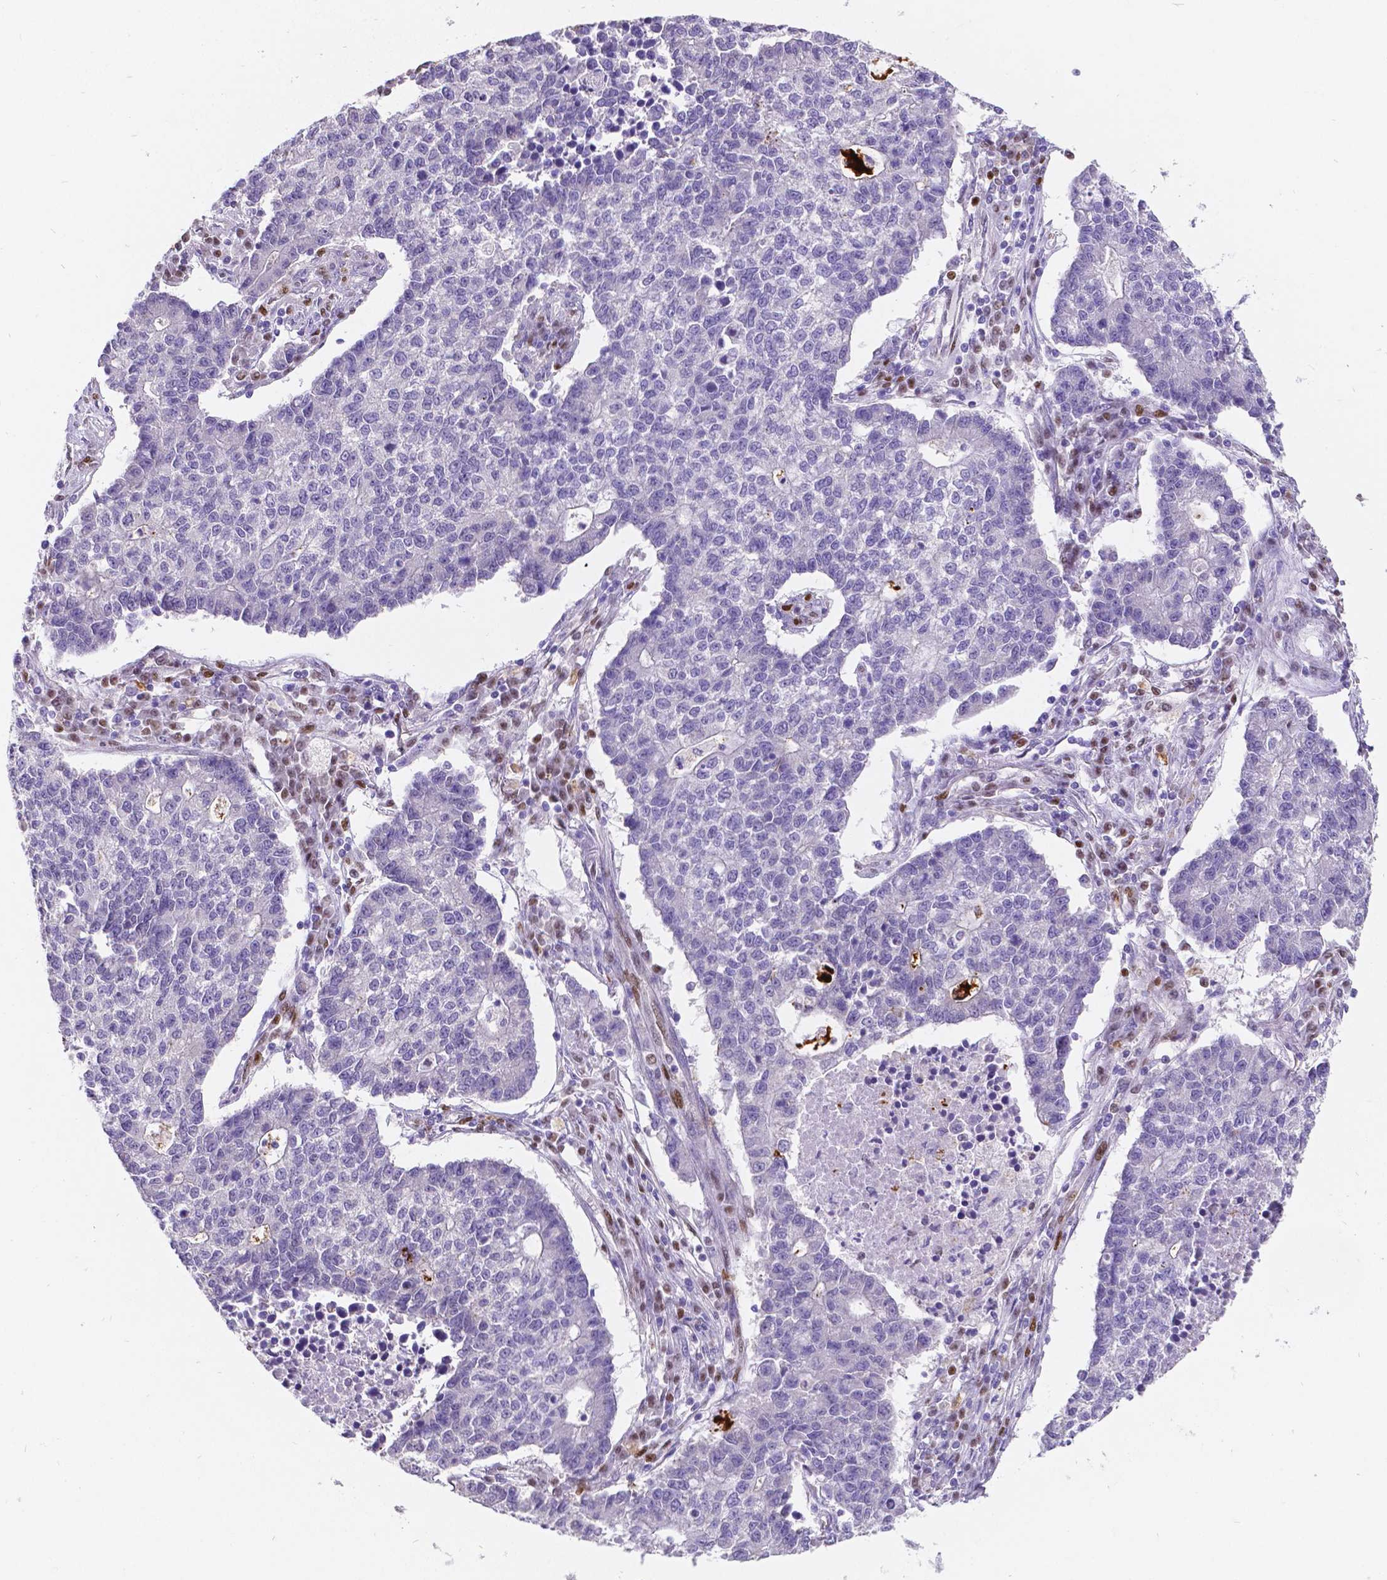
{"staining": {"intensity": "negative", "quantity": "none", "location": "none"}, "tissue": "lung cancer", "cell_type": "Tumor cells", "image_type": "cancer", "snomed": [{"axis": "morphology", "description": "Adenocarcinoma, NOS"}, {"axis": "topography", "description": "Lung"}], "caption": "The photomicrograph shows no staining of tumor cells in adenocarcinoma (lung).", "gene": "MEF2C", "patient": {"sex": "male", "age": 57}}